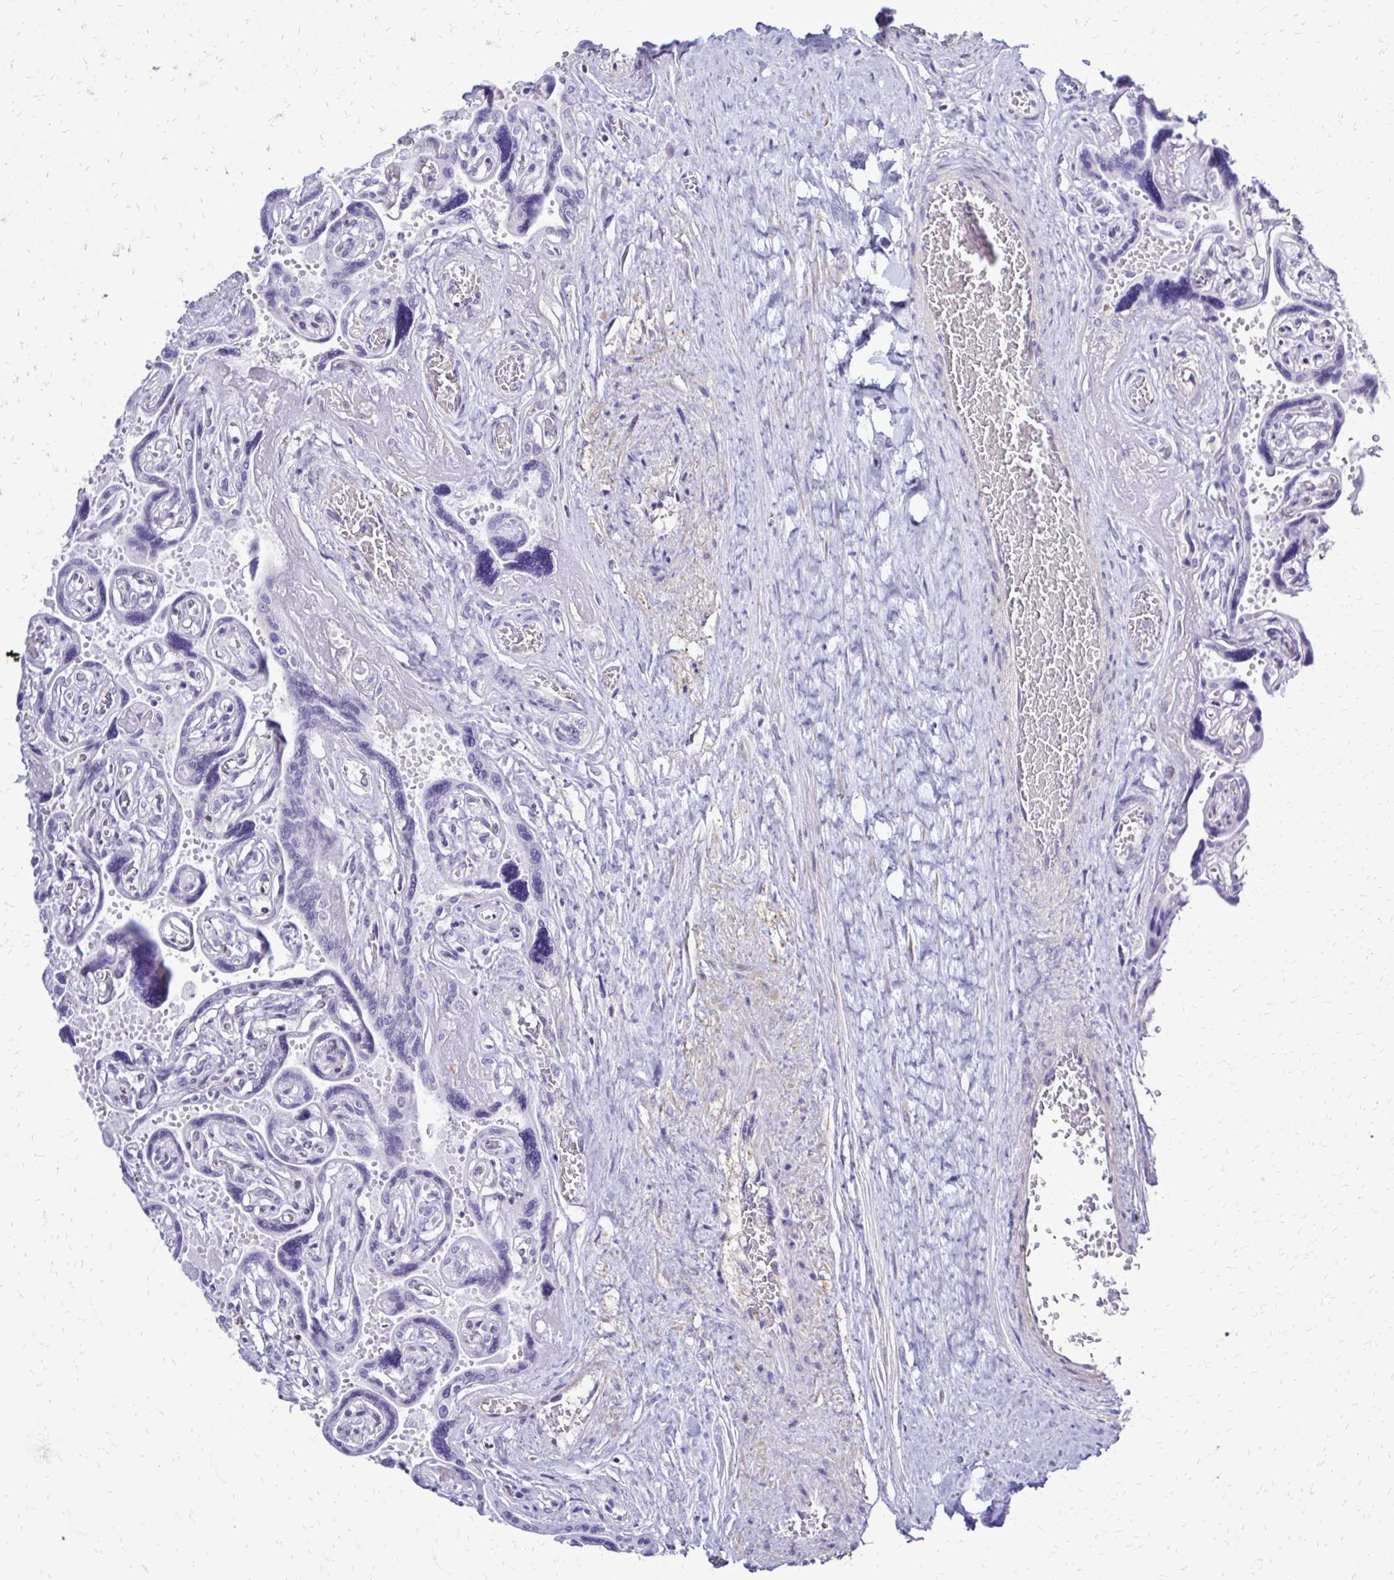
{"staining": {"intensity": "weak", "quantity": "25%-75%", "location": "nuclear"}, "tissue": "placenta", "cell_type": "Decidual cells", "image_type": "normal", "snomed": [{"axis": "morphology", "description": "Normal tissue, NOS"}, {"axis": "topography", "description": "Placenta"}], "caption": "Protein analysis of normal placenta reveals weak nuclear positivity in about 25%-75% of decidual cells. (brown staining indicates protein expression, while blue staining denotes nuclei).", "gene": "RASL11B", "patient": {"sex": "female", "age": 32}}